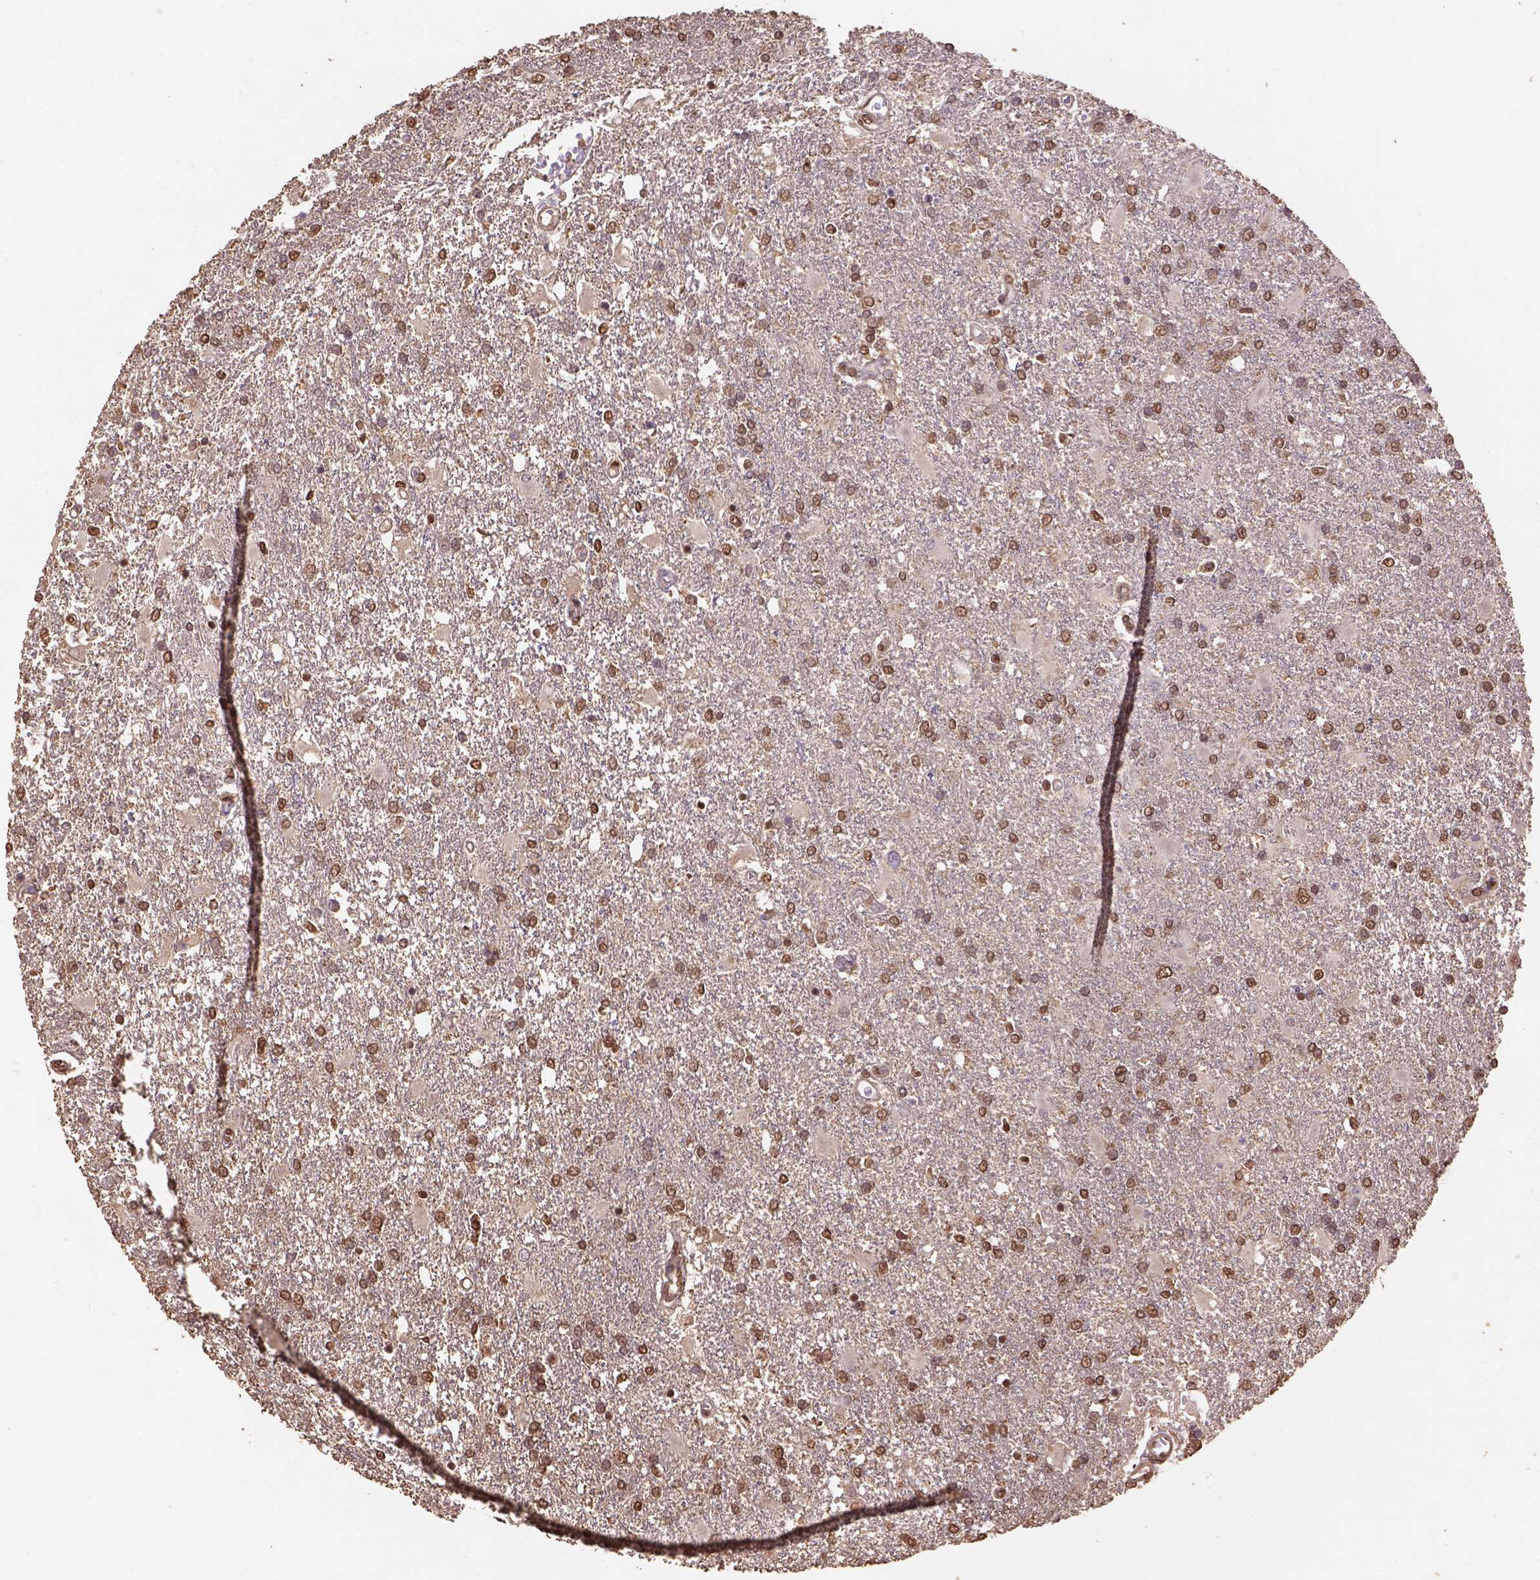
{"staining": {"intensity": "moderate", "quantity": ">75%", "location": "nuclear"}, "tissue": "glioma", "cell_type": "Tumor cells", "image_type": "cancer", "snomed": [{"axis": "morphology", "description": "Glioma, malignant, High grade"}, {"axis": "topography", "description": "Cerebral cortex"}], "caption": "This is a micrograph of immunohistochemistry staining of glioma, which shows moderate positivity in the nuclear of tumor cells.", "gene": "CSTF2T", "patient": {"sex": "male", "age": 79}}